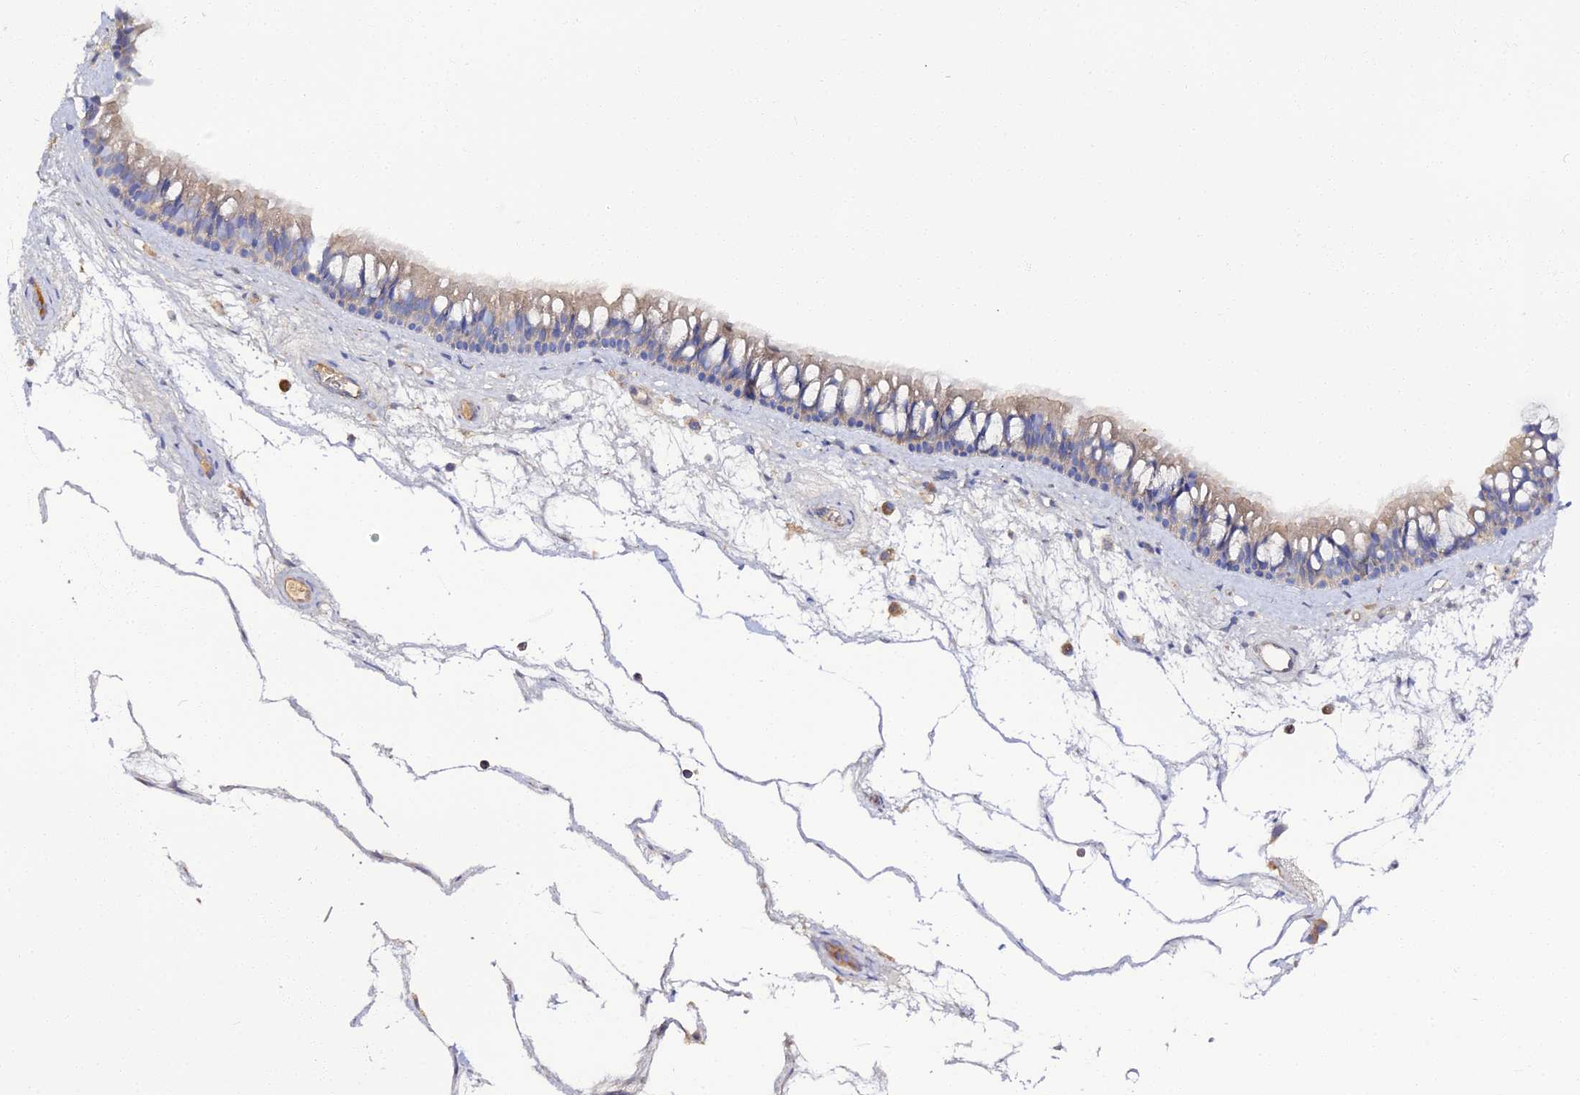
{"staining": {"intensity": "weak", "quantity": "<25%", "location": "cytoplasmic/membranous"}, "tissue": "nasopharynx", "cell_type": "Respiratory epithelial cells", "image_type": "normal", "snomed": [{"axis": "morphology", "description": "Normal tissue, NOS"}, {"axis": "topography", "description": "Nasopharynx"}], "caption": "Nasopharynx was stained to show a protein in brown. There is no significant positivity in respiratory epithelial cells. Brightfield microscopy of IHC stained with DAB (brown) and hematoxylin (blue), captured at high magnification.", "gene": "SCX", "patient": {"sex": "male", "age": 64}}